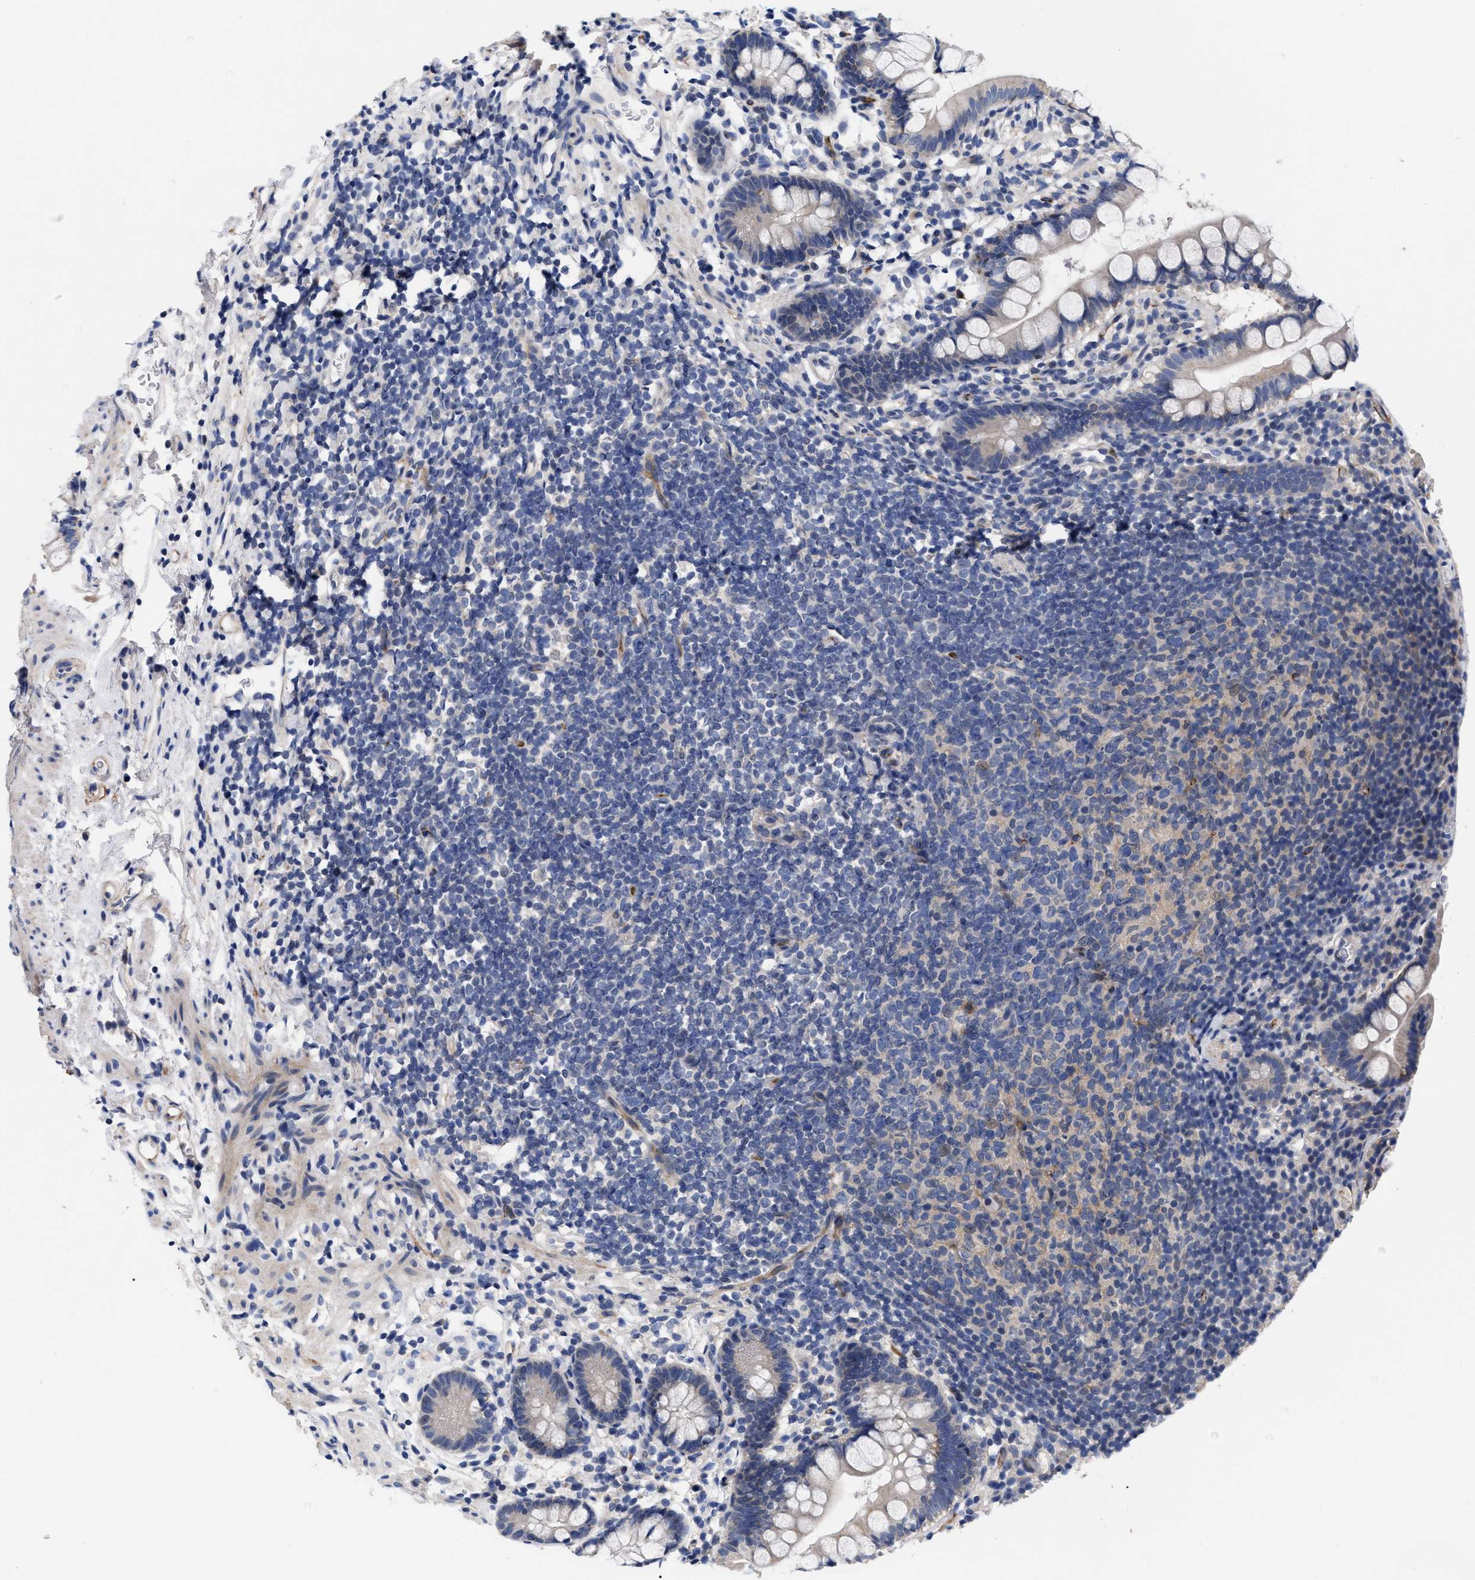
{"staining": {"intensity": "negative", "quantity": "none", "location": "none"}, "tissue": "small intestine", "cell_type": "Glandular cells", "image_type": "normal", "snomed": [{"axis": "morphology", "description": "Normal tissue, NOS"}, {"axis": "topography", "description": "Small intestine"}], "caption": "A micrograph of human small intestine is negative for staining in glandular cells. (DAB (3,3'-diaminobenzidine) immunohistochemistry (IHC) with hematoxylin counter stain).", "gene": "CCN5", "patient": {"sex": "female", "age": 84}}